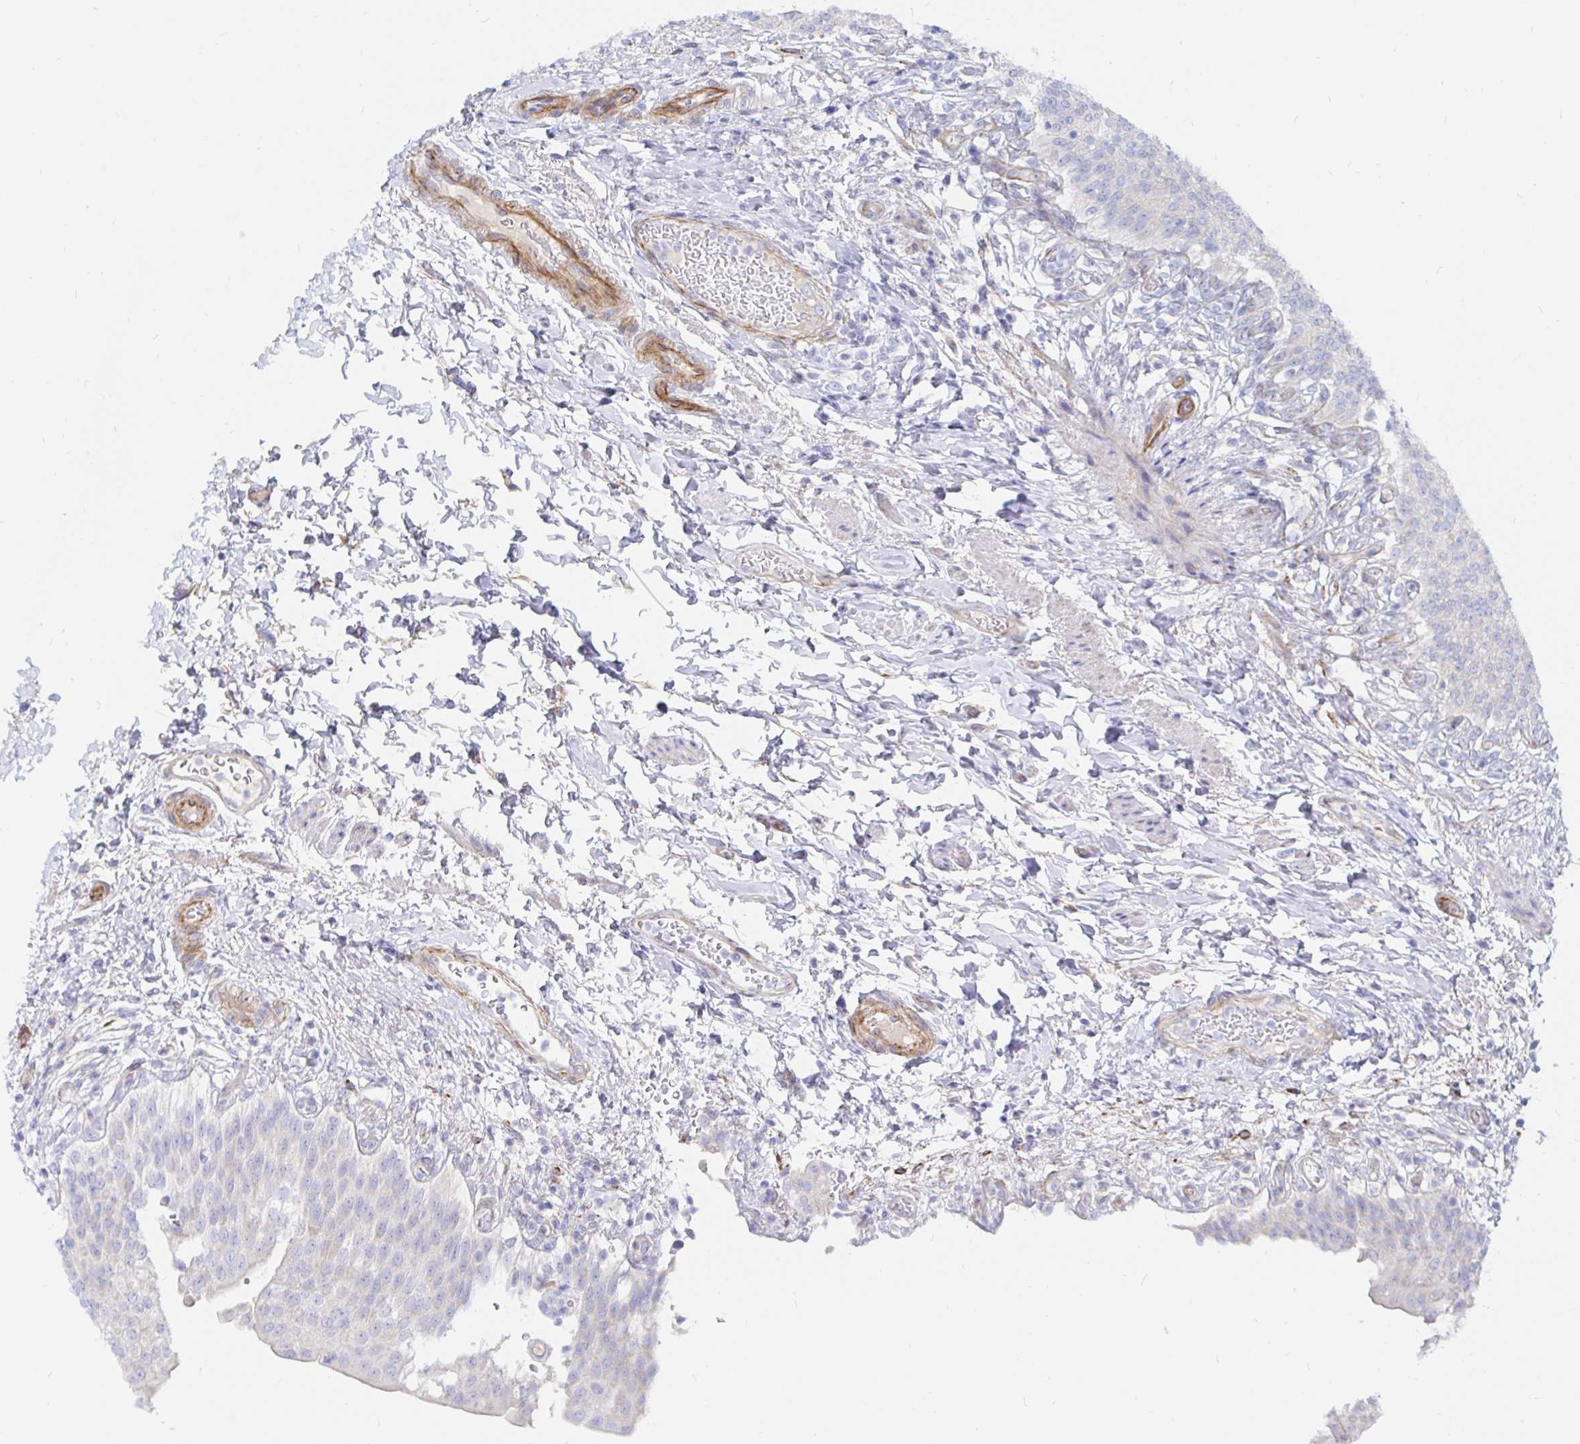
{"staining": {"intensity": "weak", "quantity": "<25%", "location": "cytoplasmic/membranous"}, "tissue": "urinary bladder", "cell_type": "Urothelial cells", "image_type": "normal", "snomed": [{"axis": "morphology", "description": "Normal tissue, NOS"}, {"axis": "topography", "description": "Urinary bladder"}, {"axis": "topography", "description": "Peripheral nerve tissue"}], "caption": "The micrograph reveals no staining of urothelial cells in normal urinary bladder. Brightfield microscopy of immunohistochemistry stained with DAB (brown) and hematoxylin (blue), captured at high magnification.", "gene": "COX16", "patient": {"sex": "female", "age": 60}}